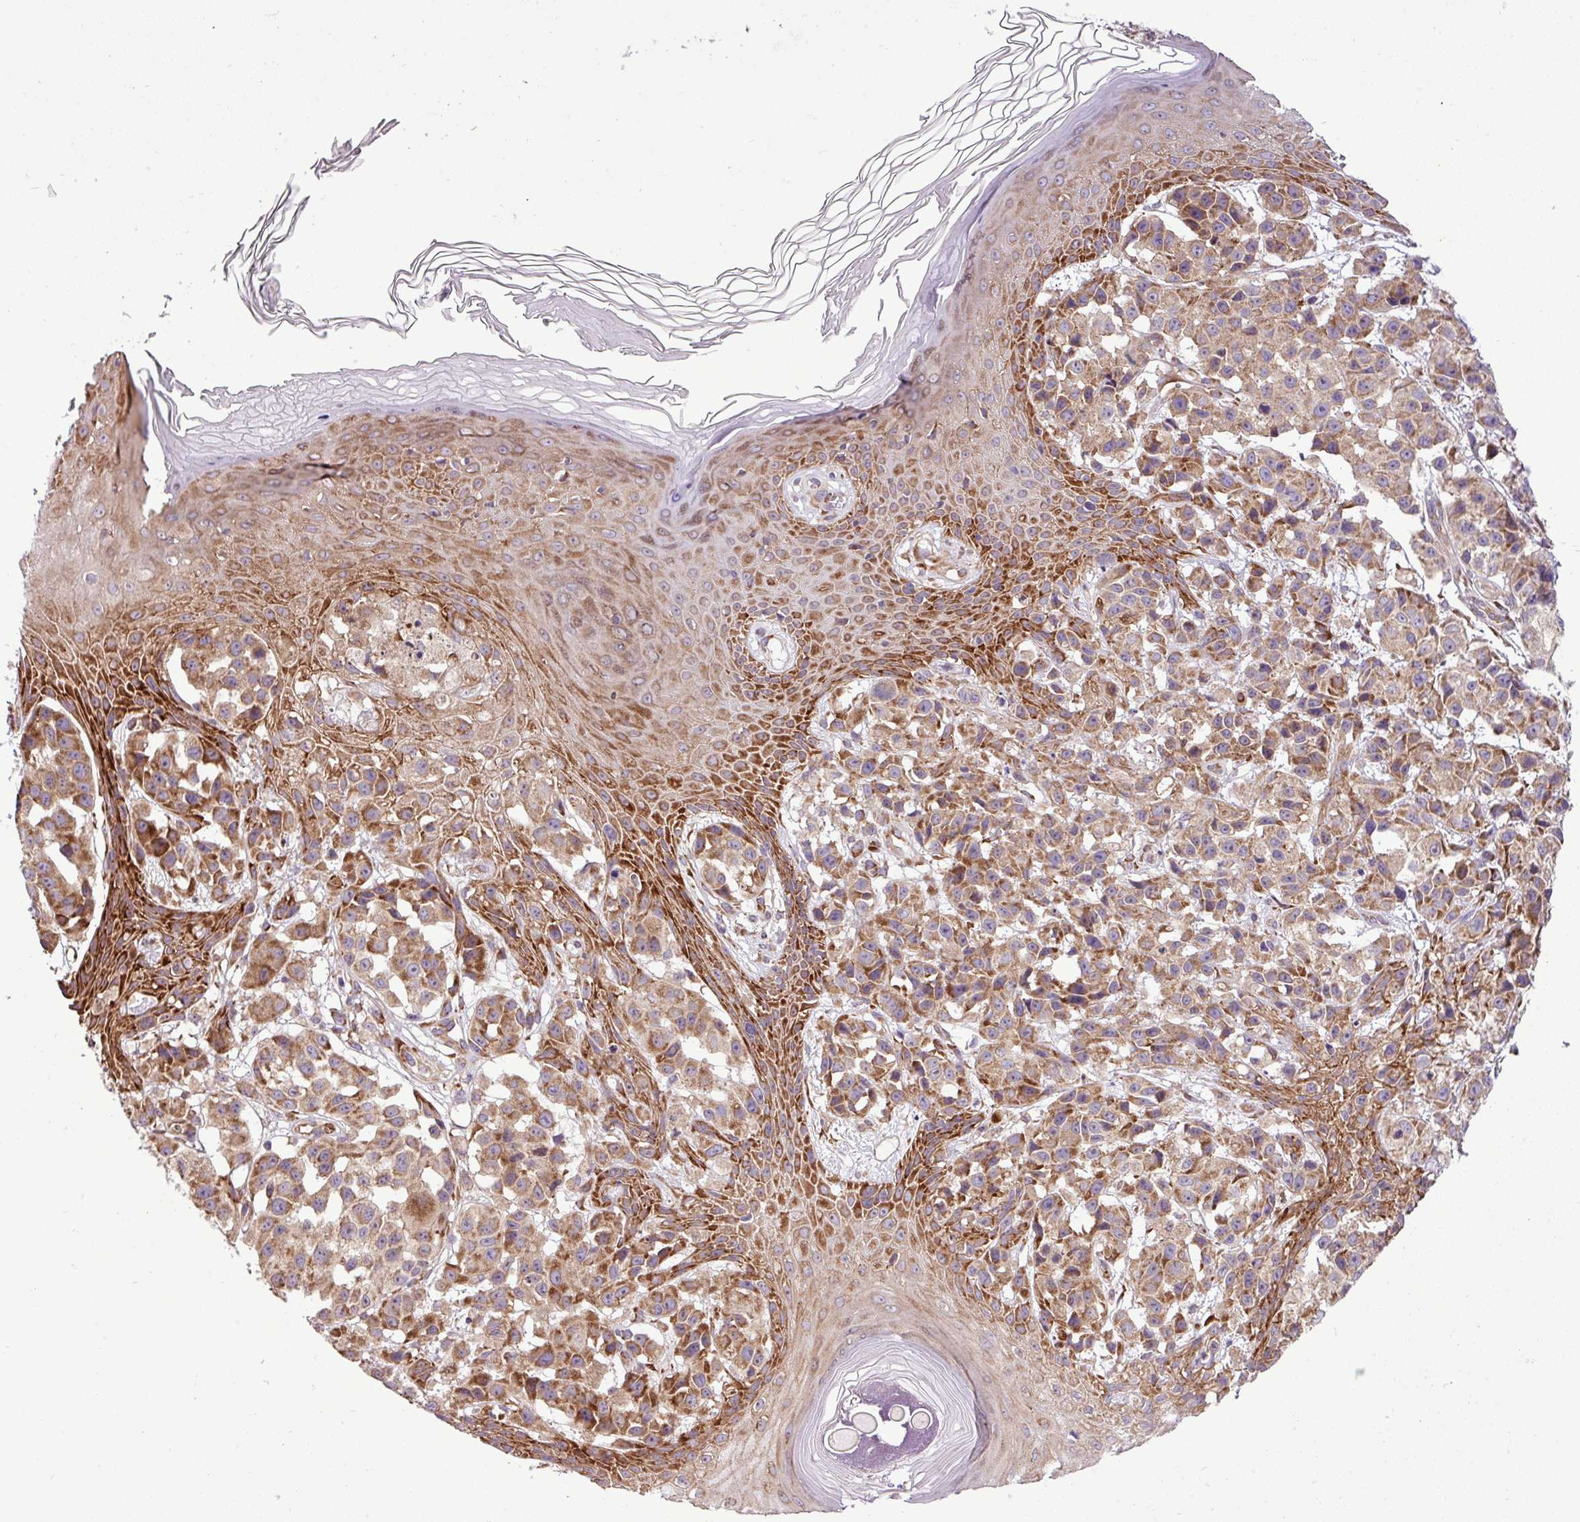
{"staining": {"intensity": "moderate", "quantity": ">75%", "location": "cytoplasmic/membranous"}, "tissue": "melanoma", "cell_type": "Tumor cells", "image_type": "cancer", "snomed": [{"axis": "morphology", "description": "Malignant melanoma, NOS"}, {"axis": "topography", "description": "Skin"}], "caption": "This micrograph exhibits immunohistochemistry (IHC) staining of malignant melanoma, with medium moderate cytoplasmic/membranous positivity in approximately >75% of tumor cells.", "gene": "RPL13", "patient": {"sex": "male", "age": 39}}